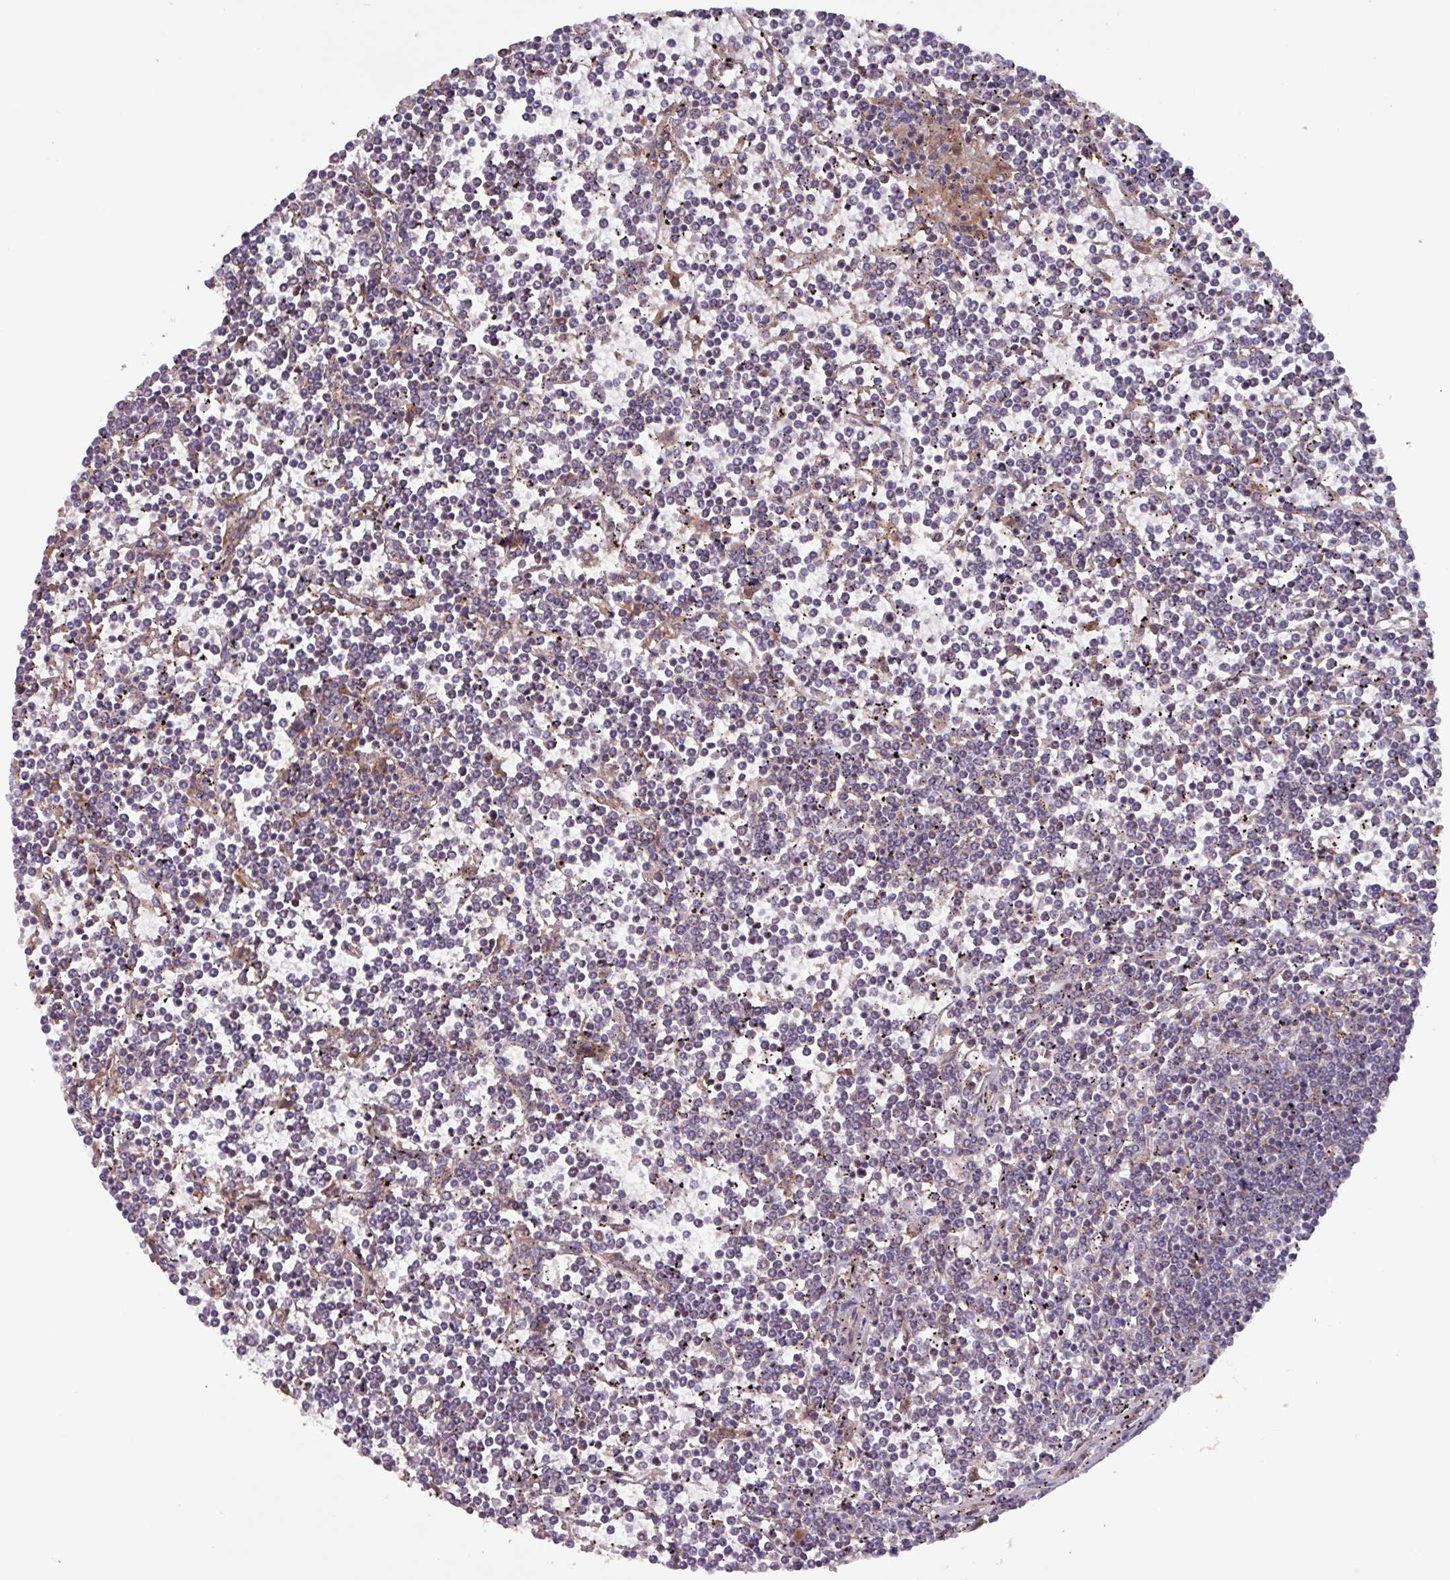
{"staining": {"intensity": "negative", "quantity": "none", "location": "none"}, "tissue": "lymphoma", "cell_type": "Tumor cells", "image_type": "cancer", "snomed": [{"axis": "morphology", "description": "Malignant lymphoma, non-Hodgkin's type, Low grade"}, {"axis": "topography", "description": "Spleen"}], "caption": "Immunohistochemistry image of human lymphoma stained for a protein (brown), which exhibits no staining in tumor cells.", "gene": "PTPRQ", "patient": {"sex": "female", "age": 19}}